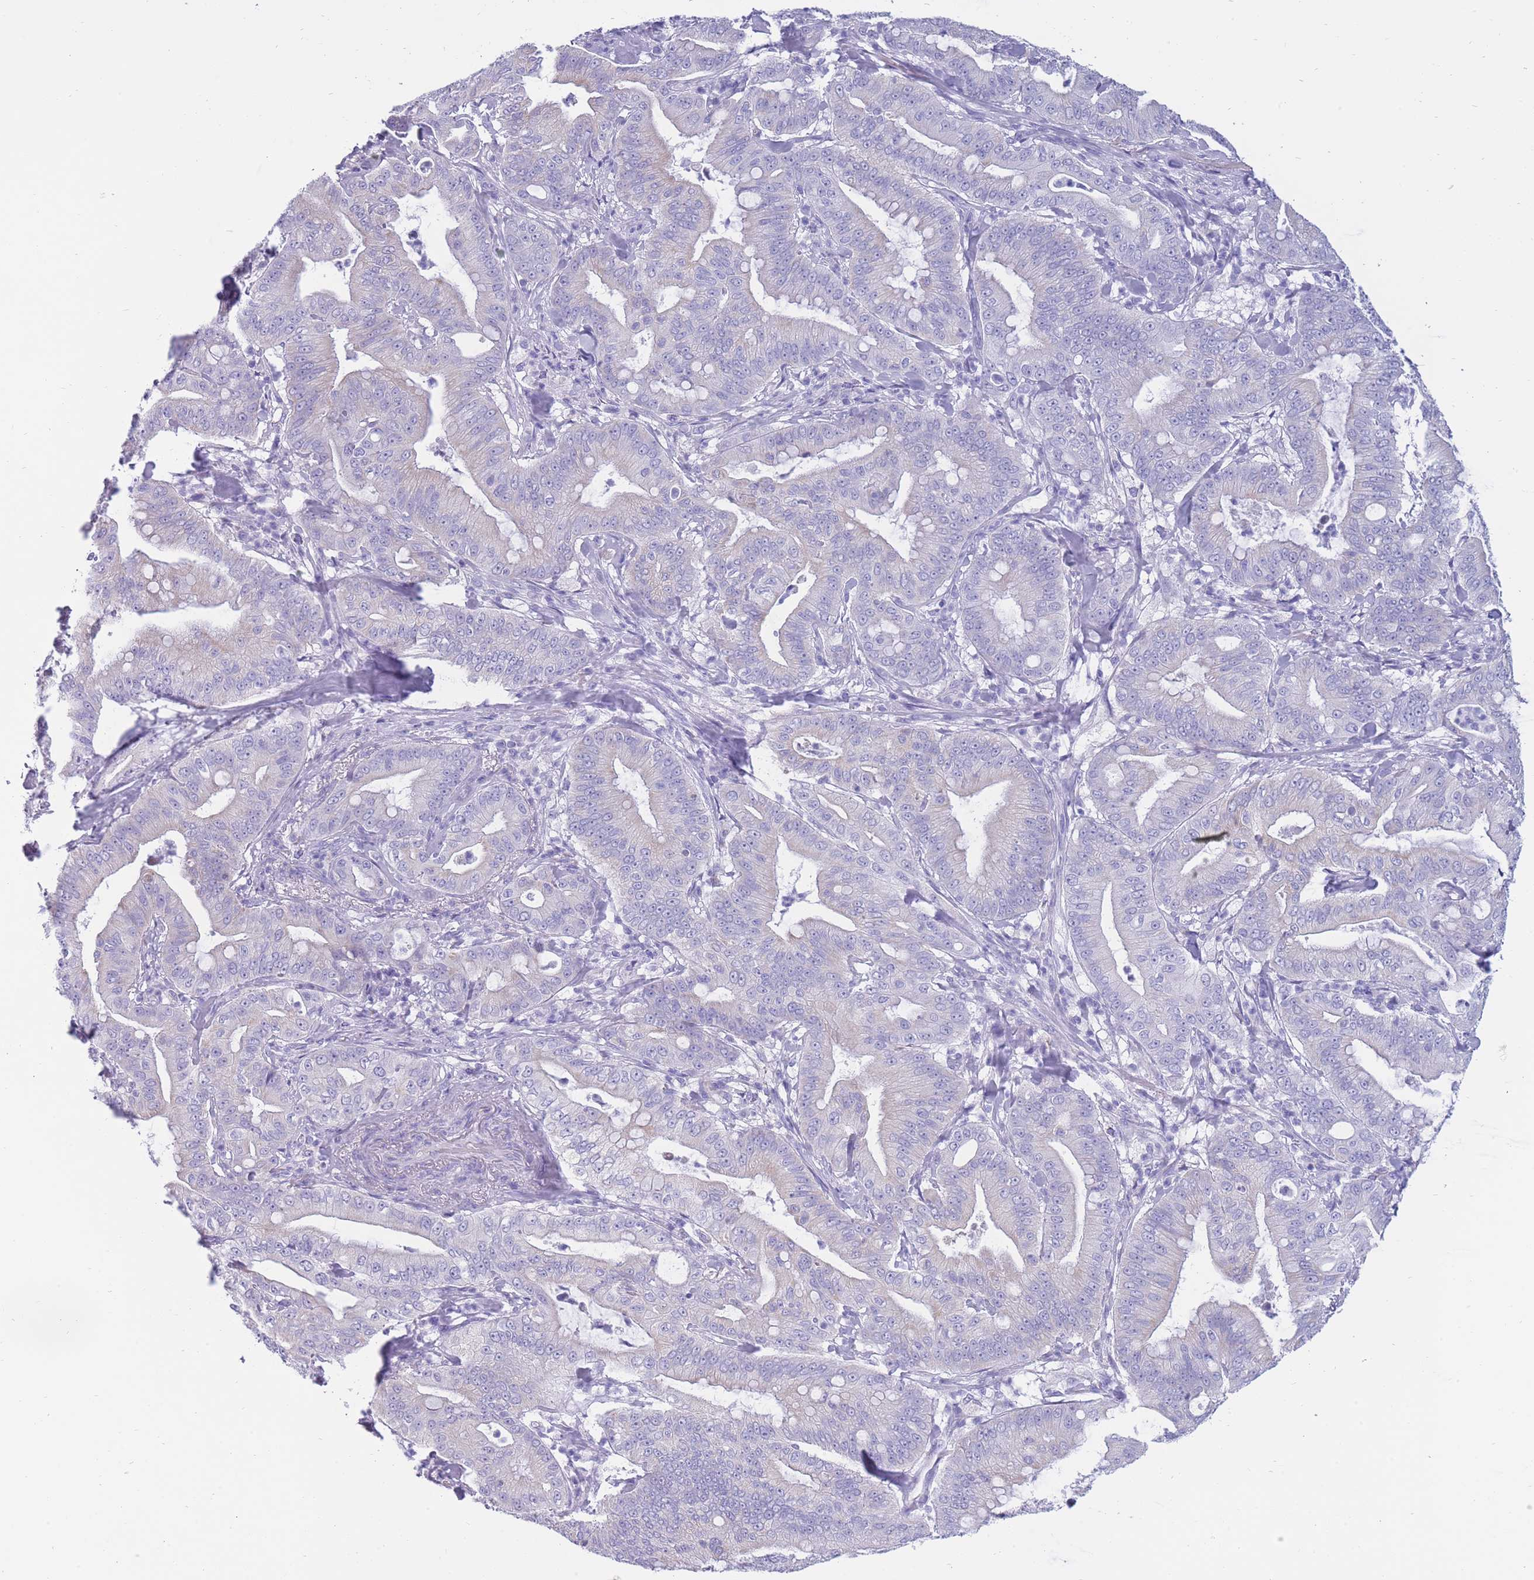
{"staining": {"intensity": "negative", "quantity": "none", "location": "none"}, "tissue": "pancreatic cancer", "cell_type": "Tumor cells", "image_type": "cancer", "snomed": [{"axis": "morphology", "description": "Adenocarcinoma, NOS"}, {"axis": "topography", "description": "Pancreas"}], "caption": "High magnification brightfield microscopy of pancreatic cancer (adenocarcinoma) stained with DAB (3,3'-diaminobenzidine) (brown) and counterstained with hematoxylin (blue): tumor cells show no significant positivity.", "gene": "INTS2", "patient": {"sex": "male", "age": 71}}